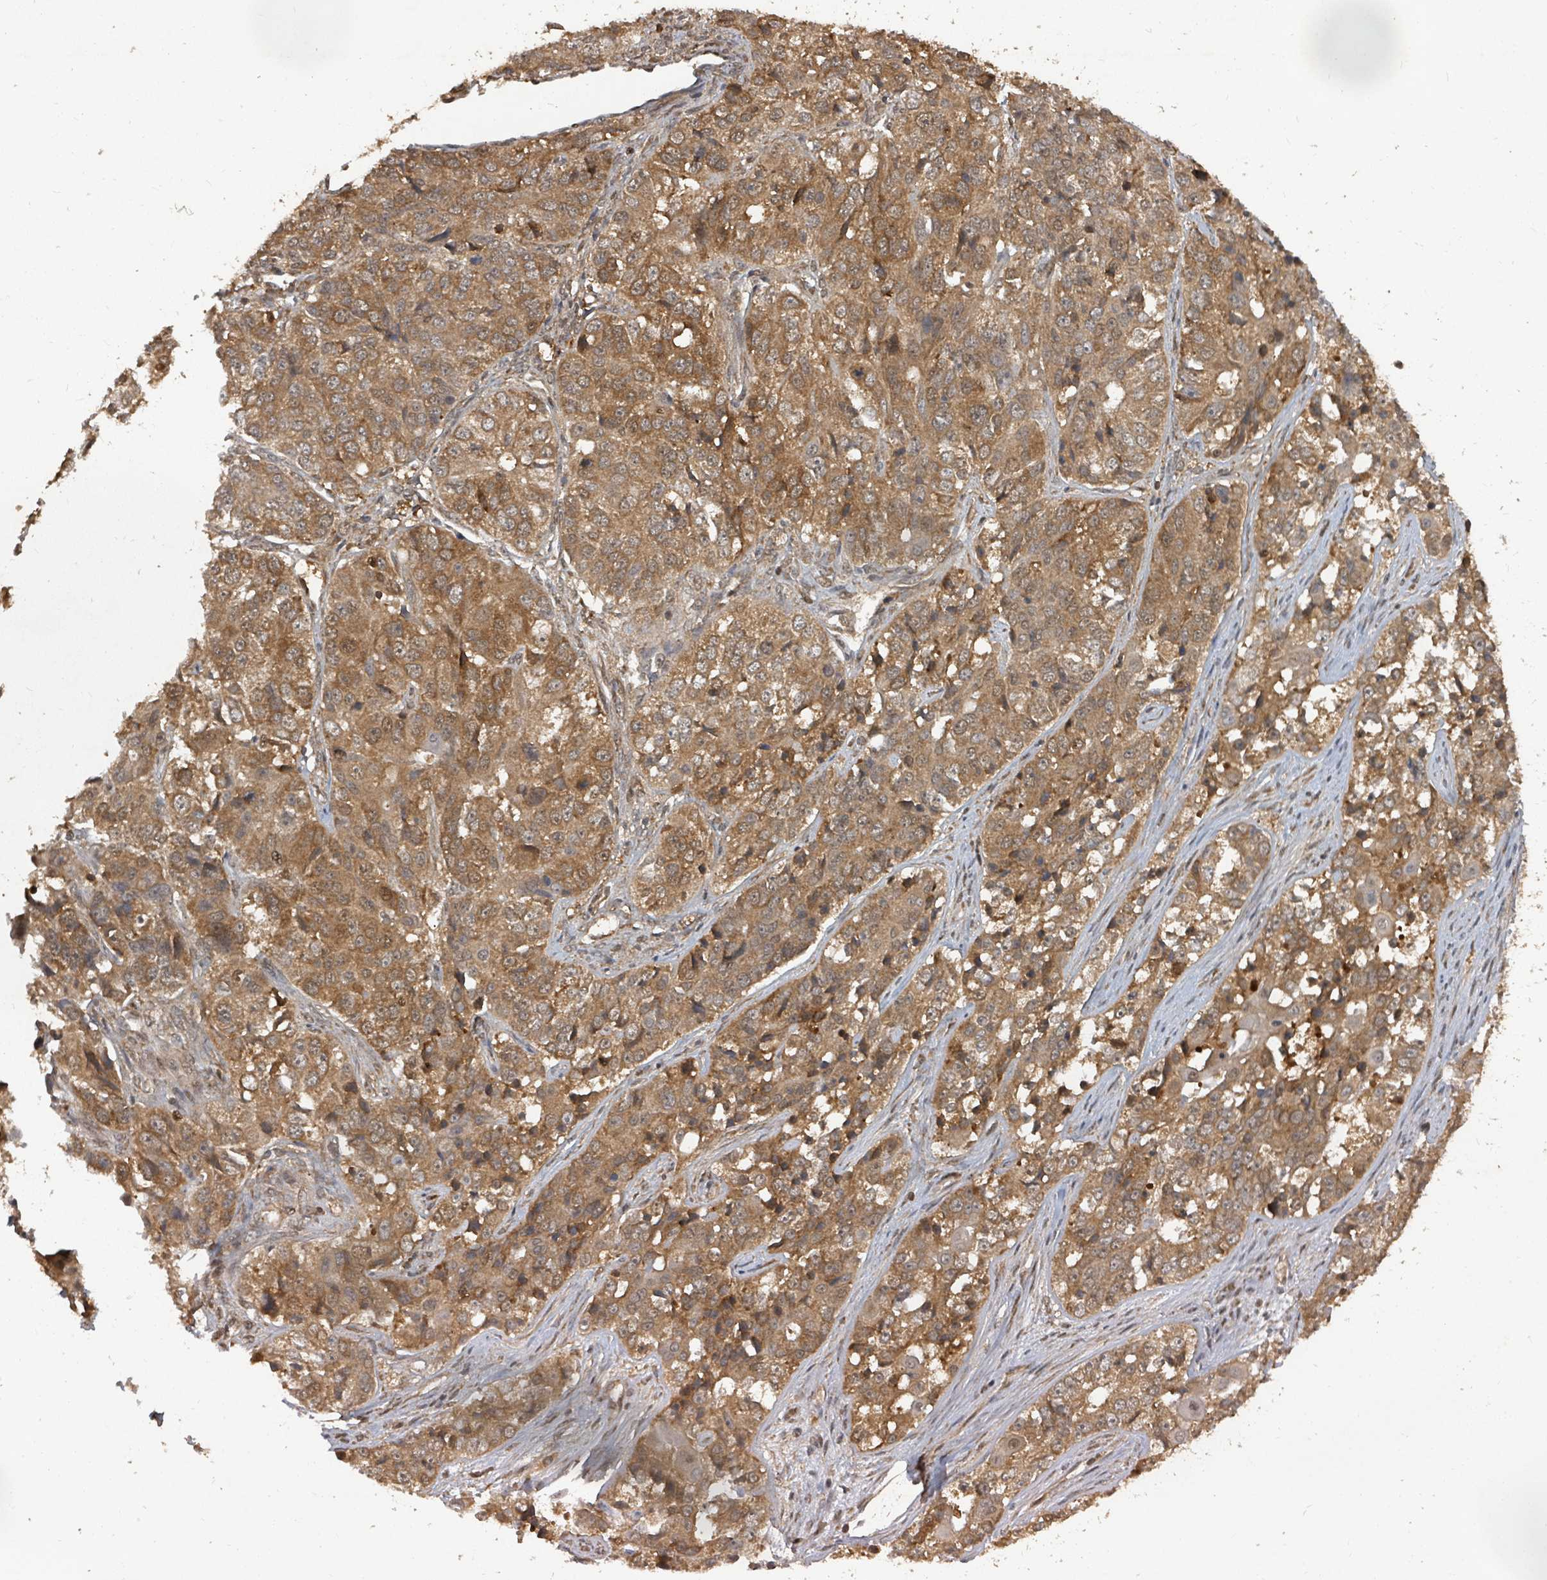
{"staining": {"intensity": "moderate", "quantity": ">75%", "location": "cytoplasmic/membranous"}, "tissue": "ovarian cancer", "cell_type": "Tumor cells", "image_type": "cancer", "snomed": [{"axis": "morphology", "description": "Carcinoma, endometroid"}, {"axis": "topography", "description": "Ovary"}], "caption": "Brown immunohistochemical staining in endometroid carcinoma (ovarian) shows moderate cytoplasmic/membranous expression in approximately >75% of tumor cells.", "gene": "KDM4E", "patient": {"sex": "female", "age": 51}}